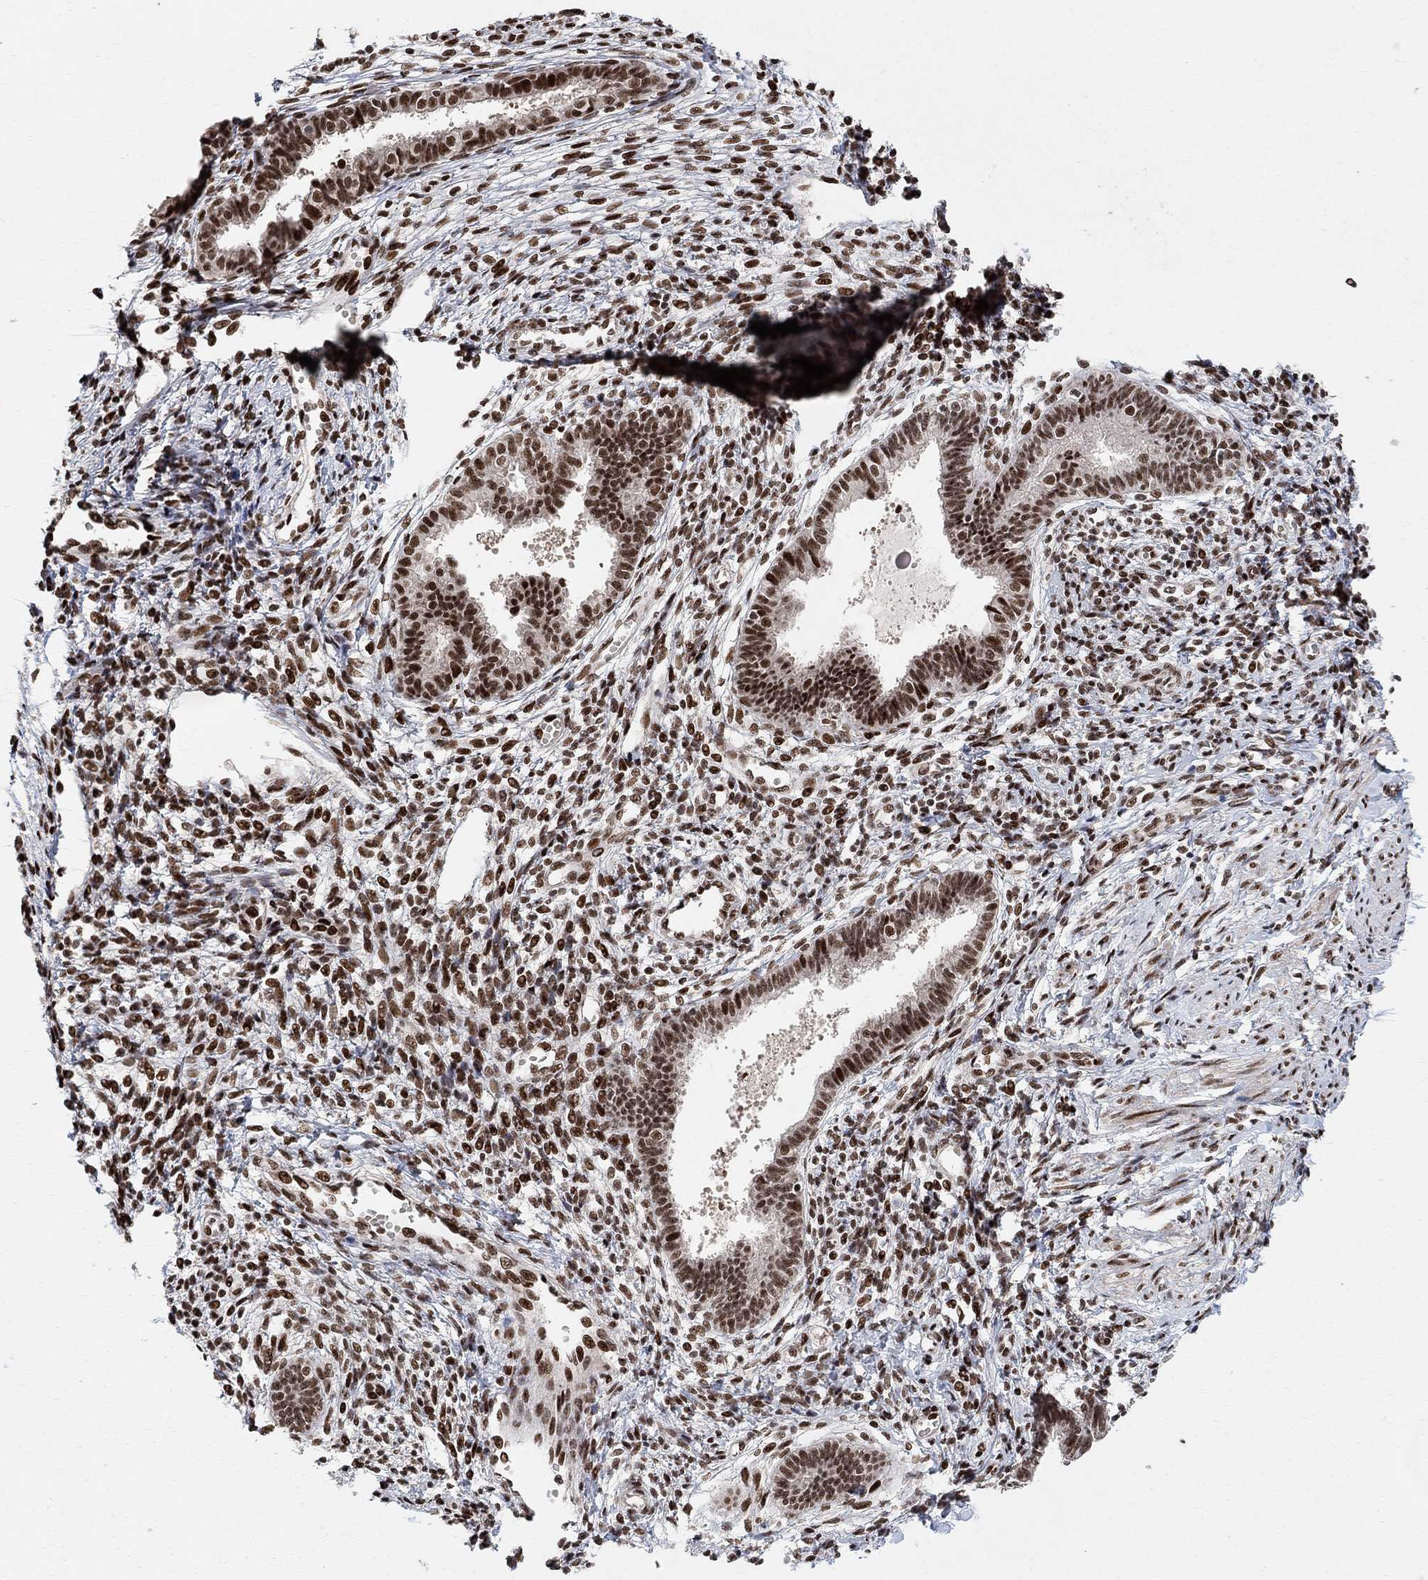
{"staining": {"intensity": "strong", "quantity": ">75%", "location": "nuclear"}, "tissue": "endometrium", "cell_type": "Cells in endometrial stroma", "image_type": "normal", "snomed": [{"axis": "morphology", "description": "Normal tissue, NOS"}, {"axis": "topography", "description": "Cervix"}, {"axis": "topography", "description": "Endometrium"}], "caption": "Immunohistochemistry (IHC) photomicrograph of unremarkable endometrium: human endometrium stained using immunohistochemistry displays high levels of strong protein expression localized specifically in the nuclear of cells in endometrial stroma, appearing as a nuclear brown color.", "gene": "E4F1", "patient": {"sex": "female", "age": 37}}